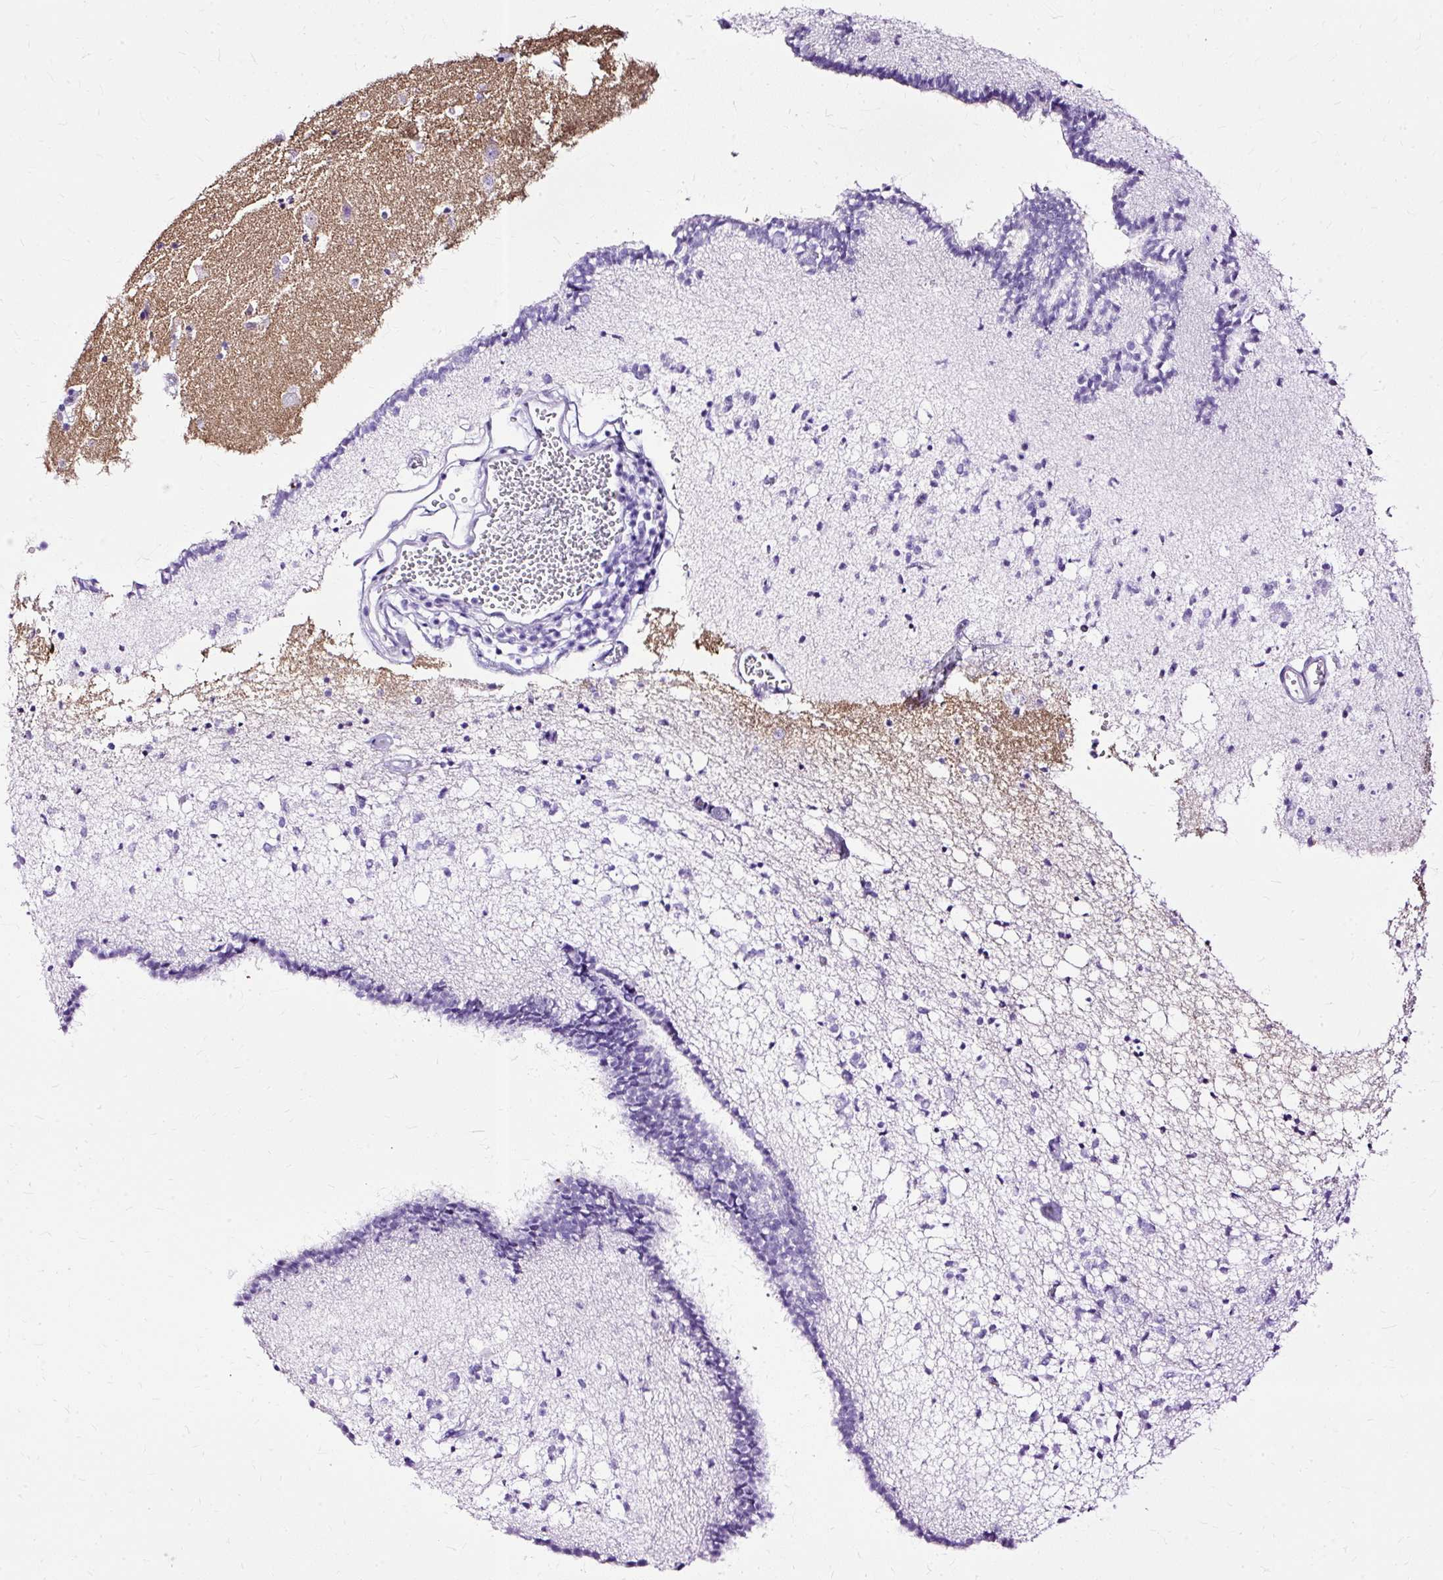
{"staining": {"intensity": "negative", "quantity": "none", "location": "none"}, "tissue": "caudate", "cell_type": "Glial cells", "image_type": "normal", "snomed": [{"axis": "morphology", "description": "Normal tissue, NOS"}, {"axis": "topography", "description": "Lateral ventricle wall"}], "caption": "This is an immunohistochemistry (IHC) image of normal human caudate. There is no staining in glial cells.", "gene": "SLC8A2", "patient": {"sex": "male", "age": 58}}